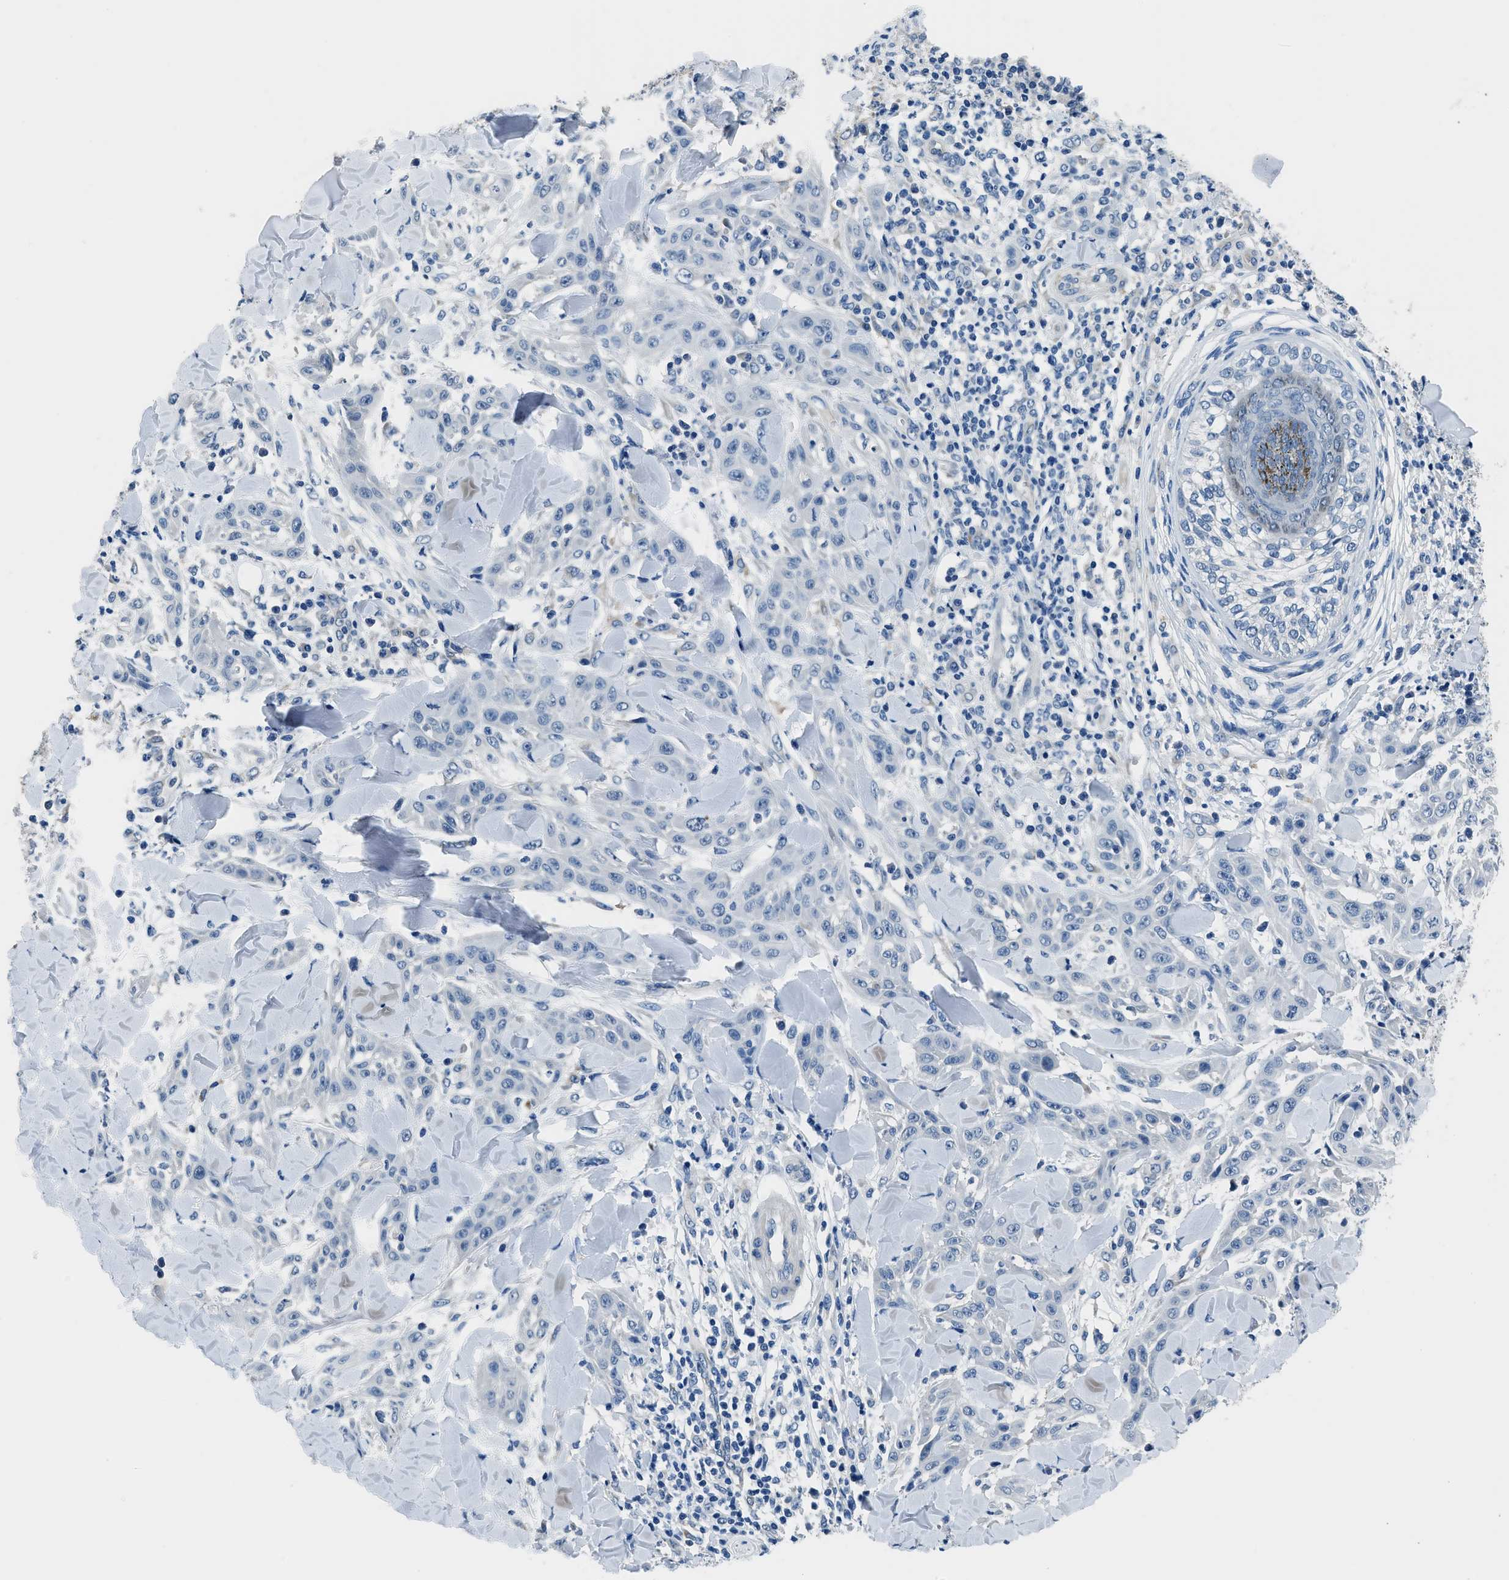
{"staining": {"intensity": "negative", "quantity": "none", "location": "none"}, "tissue": "skin cancer", "cell_type": "Tumor cells", "image_type": "cancer", "snomed": [{"axis": "morphology", "description": "Squamous cell carcinoma, NOS"}, {"axis": "topography", "description": "Skin"}], "caption": "Immunohistochemical staining of skin squamous cell carcinoma exhibits no significant positivity in tumor cells.", "gene": "GJA3", "patient": {"sex": "male", "age": 24}}